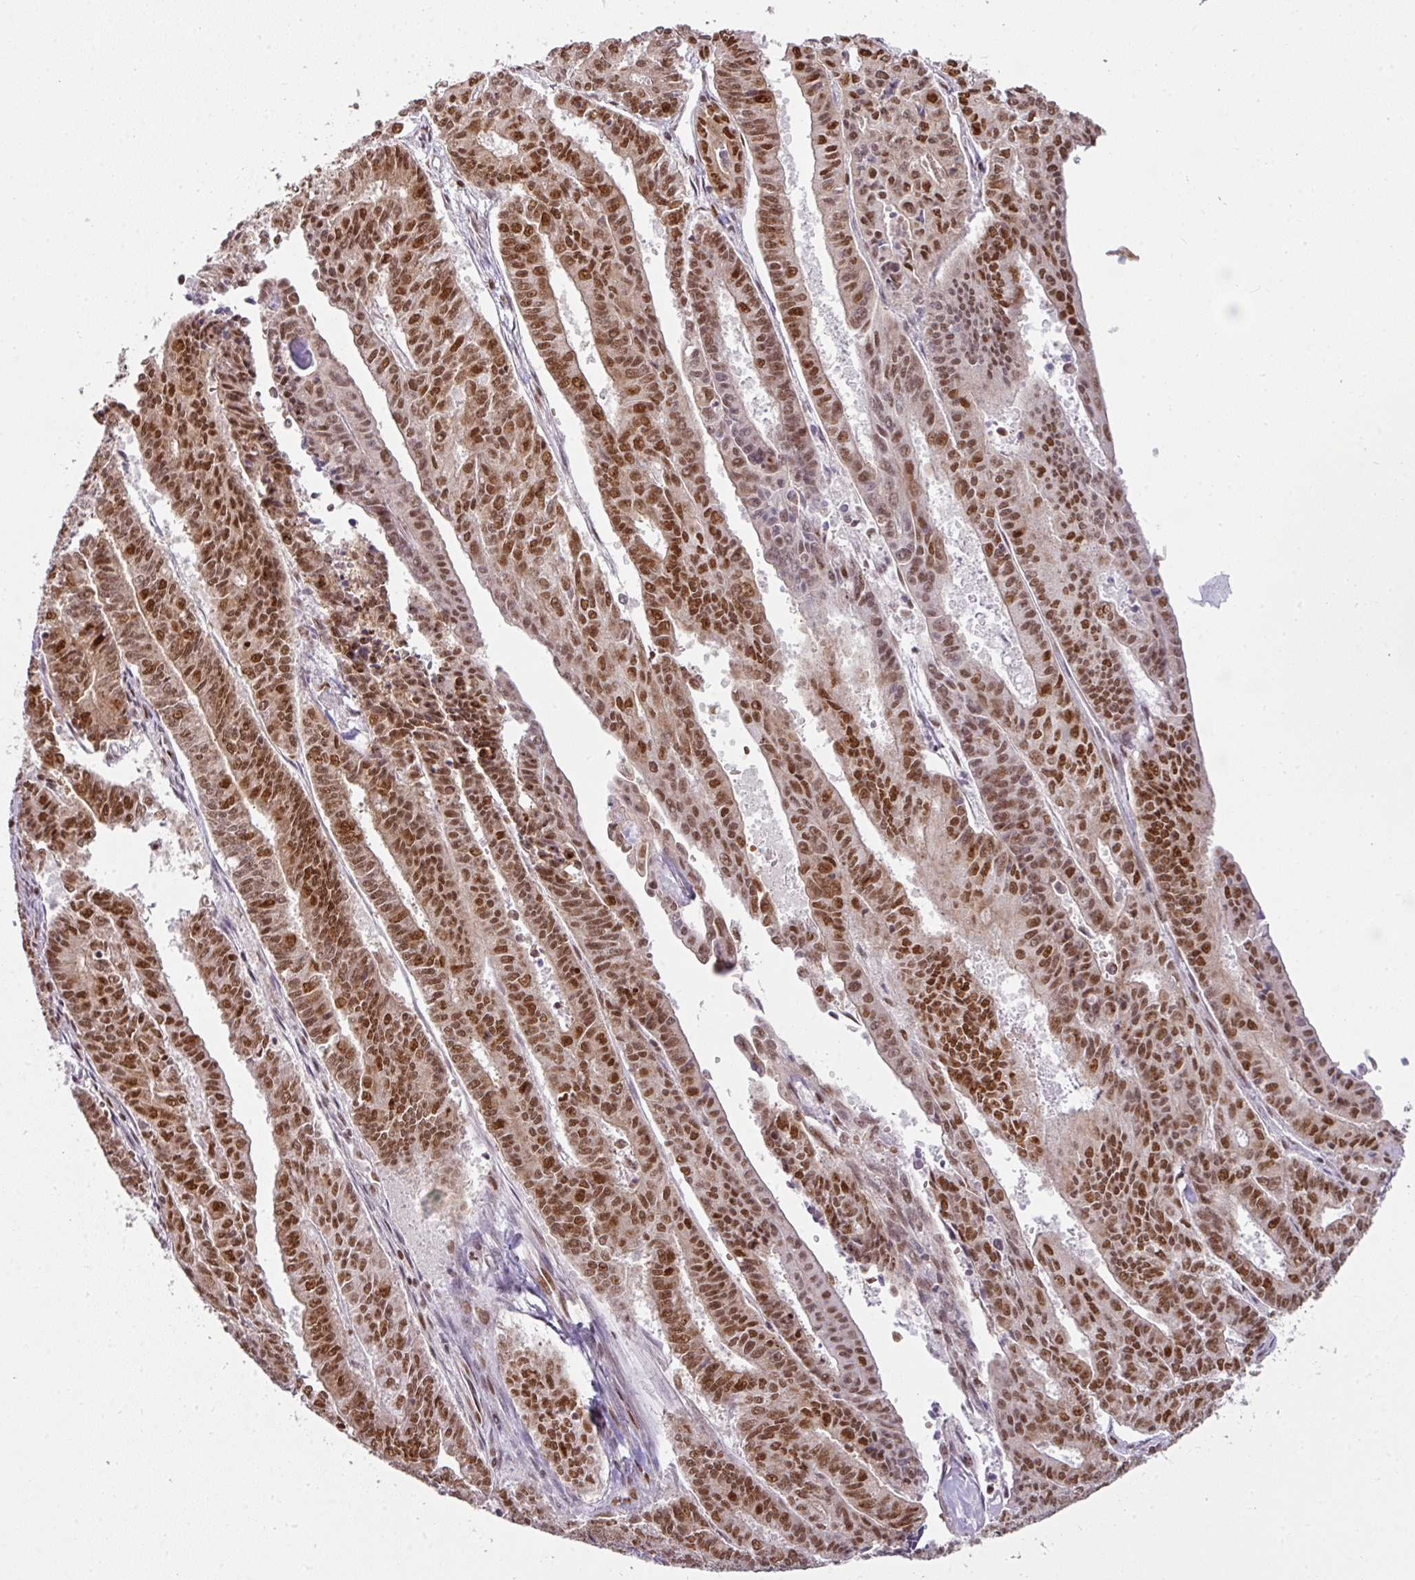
{"staining": {"intensity": "strong", "quantity": ">75%", "location": "nuclear"}, "tissue": "endometrial cancer", "cell_type": "Tumor cells", "image_type": "cancer", "snomed": [{"axis": "morphology", "description": "Adenocarcinoma, NOS"}, {"axis": "topography", "description": "Endometrium"}], "caption": "Immunohistochemical staining of endometrial cancer (adenocarcinoma) displays high levels of strong nuclear protein staining in about >75% of tumor cells.", "gene": "NCOA5", "patient": {"sex": "female", "age": 59}}